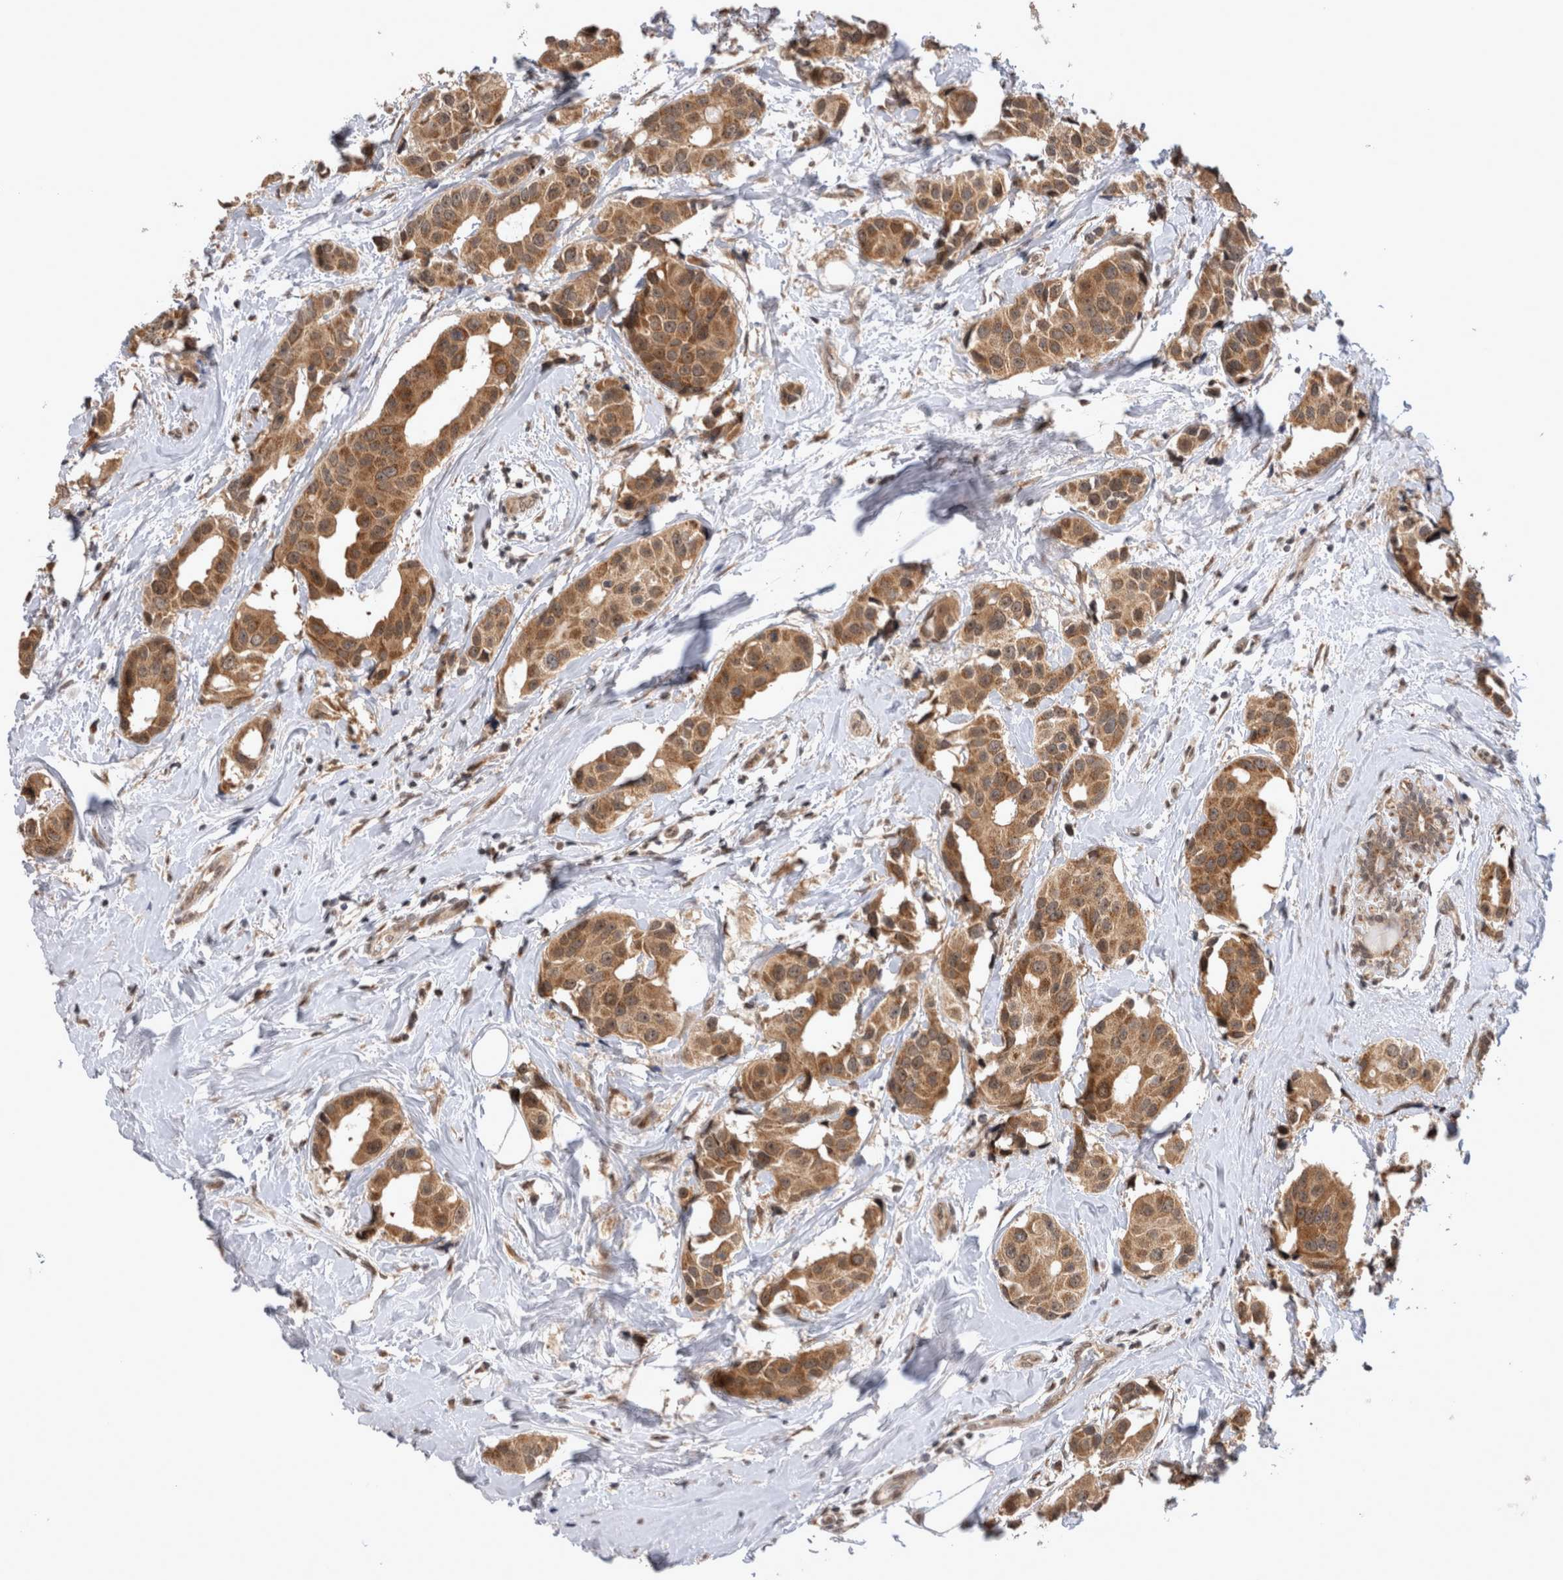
{"staining": {"intensity": "moderate", "quantity": ">75%", "location": "cytoplasmic/membranous,nuclear"}, "tissue": "breast cancer", "cell_type": "Tumor cells", "image_type": "cancer", "snomed": [{"axis": "morphology", "description": "Normal tissue, NOS"}, {"axis": "morphology", "description": "Duct carcinoma"}, {"axis": "topography", "description": "Breast"}], "caption": "Immunohistochemistry (IHC) staining of breast intraductal carcinoma, which exhibits medium levels of moderate cytoplasmic/membranous and nuclear positivity in about >75% of tumor cells indicating moderate cytoplasmic/membranous and nuclear protein expression. The staining was performed using DAB (3,3'-diaminobenzidine) (brown) for protein detection and nuclei were counterstained in hematoxylin (blue).", "gene": "TMEM65", "patient": {"sex": "female", "age": 39}}